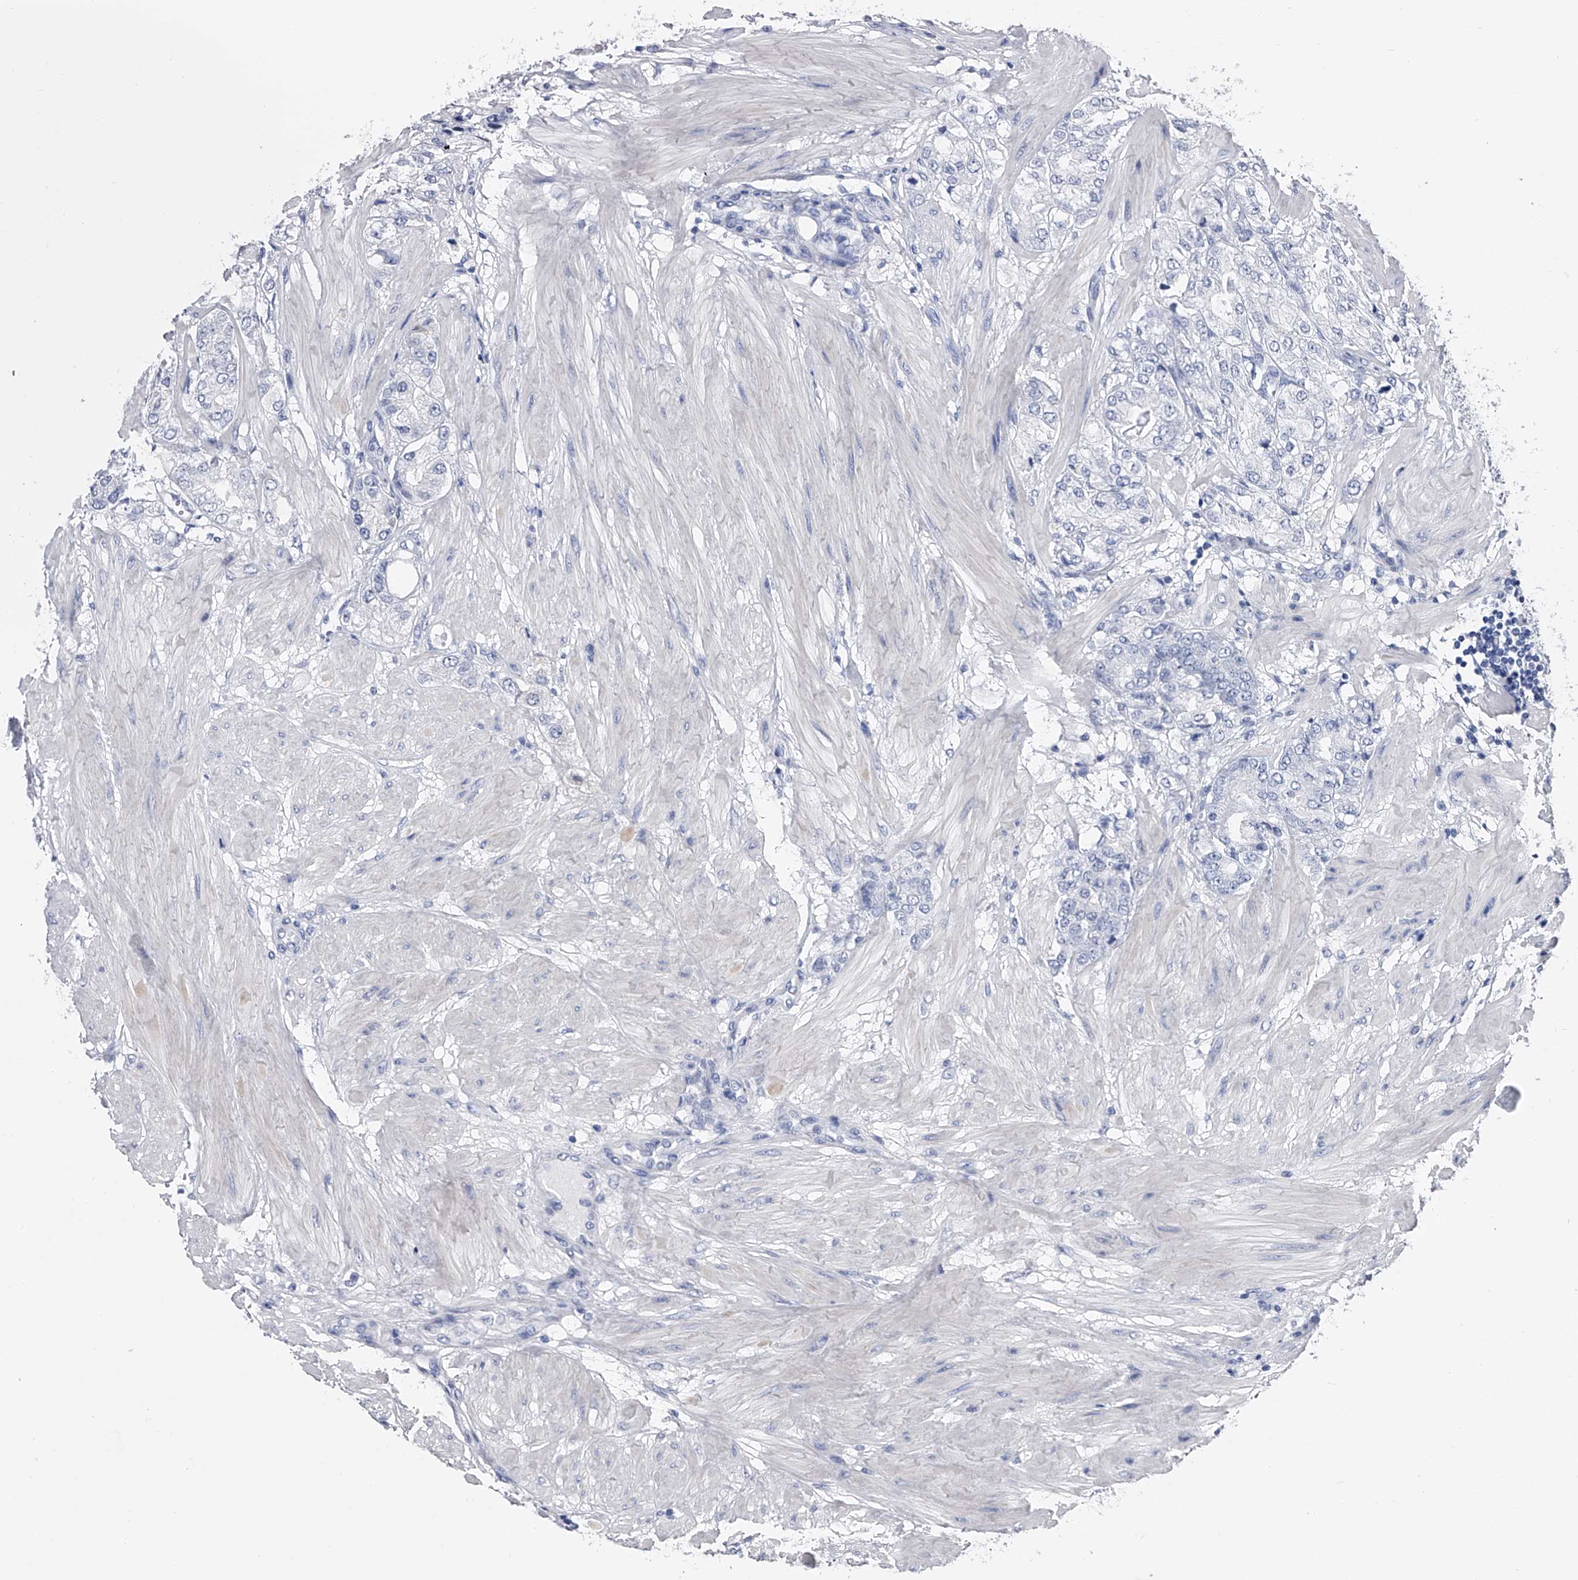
{"staining": {"intensity": "negative", "quantity": "none", "location": "none"}, "tissue": "prostate cancer", "cell_type": "Tumor cells", "image_type": "cancer", "snomed": [{"axis": "morphology", "description": "Adenocarcinoma, High grade"}, {"axis": "topography", "description": "Prostate"}], "caption": "Protein analysis of high-grade adenocarcinoma (prostate) exhibits no significant positivity in tumor cells.", "gene": "EFCAB7", "patient": {"sex": "male", "age": 50}}